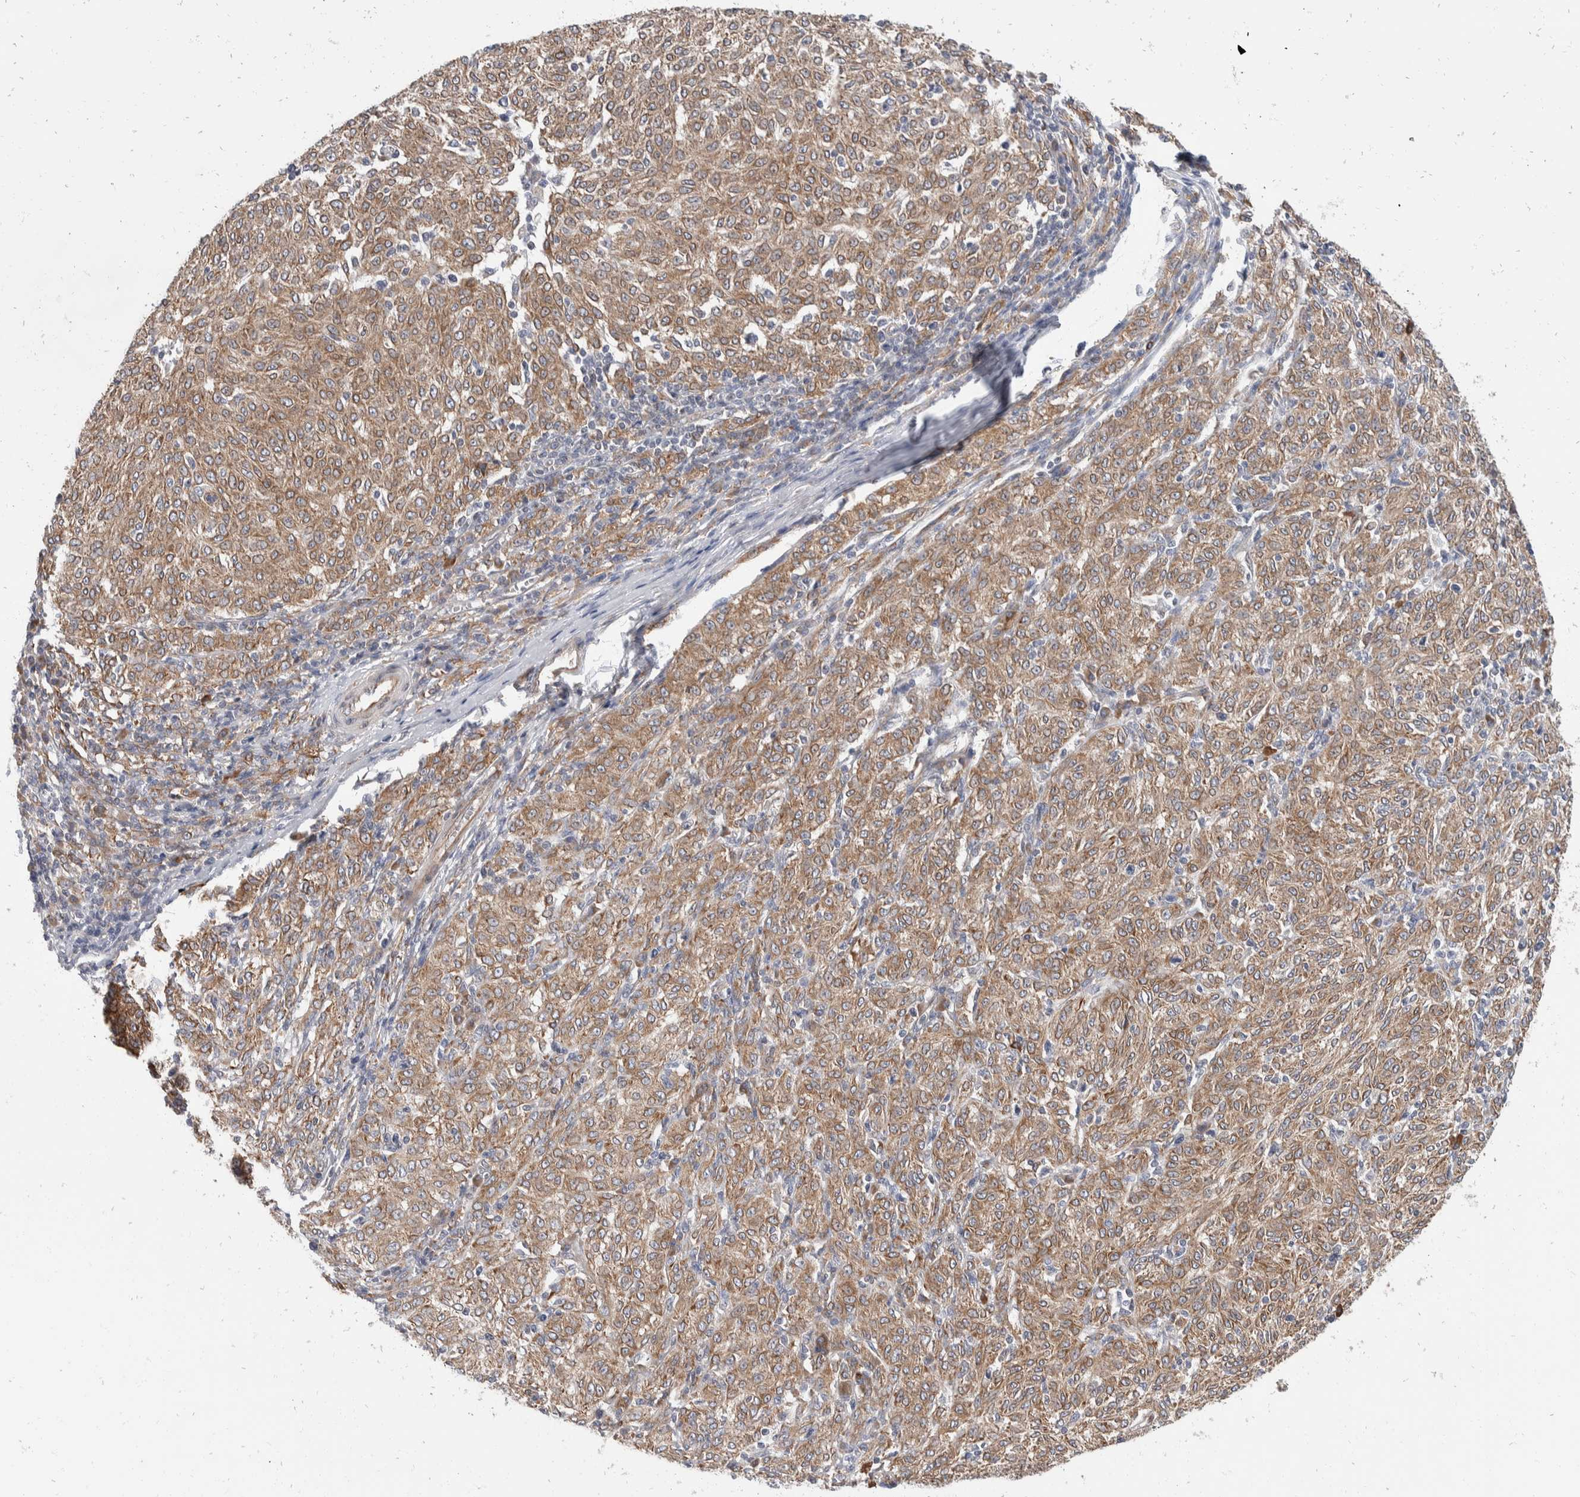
{"staining": {"intensity": "moderate", "quantity": ">75%", "location": "cytoplasmic/membranous"}, "tissue": "melanoma", "cell_type": "Tumor cells", "image_type": "cancer", "snomed": [{"axis": "morphology", "description": "Malignant melanoma, NOS"}, {"axis": "topography", "description": "Skin"}], "caption": "High-power microscopy captured an immunohistochemistry (IHC) histopathology image of melanoma, revealing moderate cytoplasmic/membranous positivity in approximately >75% of tumor cells.", "gene": "TMEM245", "patient": {"sex": "female", "age": 72}}